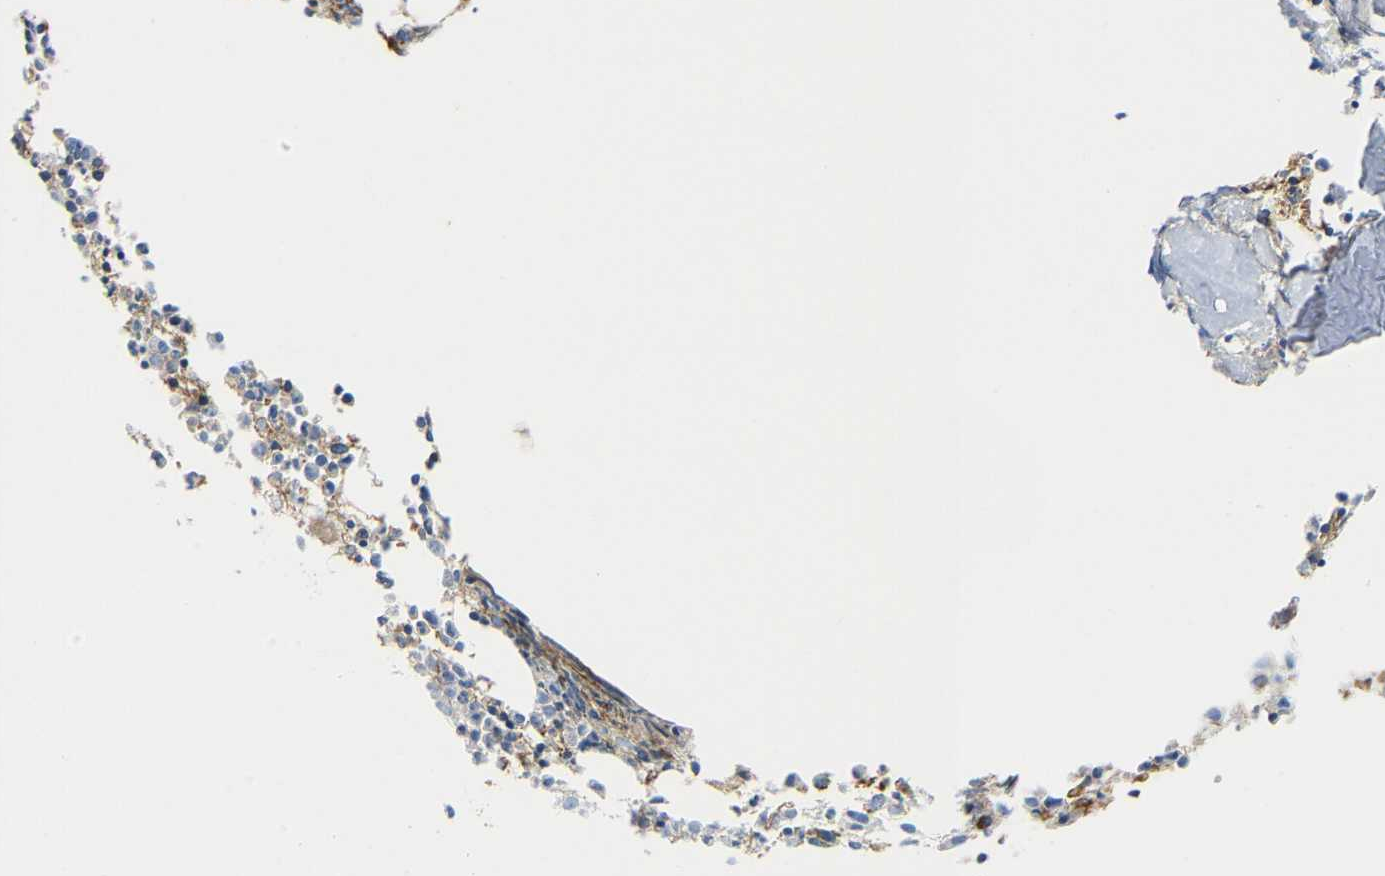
{"staining": {"intensity": "moderate", "quantity": "<25%", "location": "cytoplasmic/membranous"}, "tissue": "bone marrow", "cell_type": "Hematopoietic cells", "image_type": "normal", "snomed": [{"axis": "morphology", "description": "Normal tissue, NOS"}, {"axis": "morphology", "description": "Inflammation, NOS"}, {"axis": "topography", "description": "Bone marrow"}], "caption": "Human bone marrow stained for a protein (brown) demonstrates moderate cytoplasmic/membranous positive expression in approximately <25% of hematopoietic cells.", "gene": "PICALM", "patient": {"sex": "male", "age": 25}}